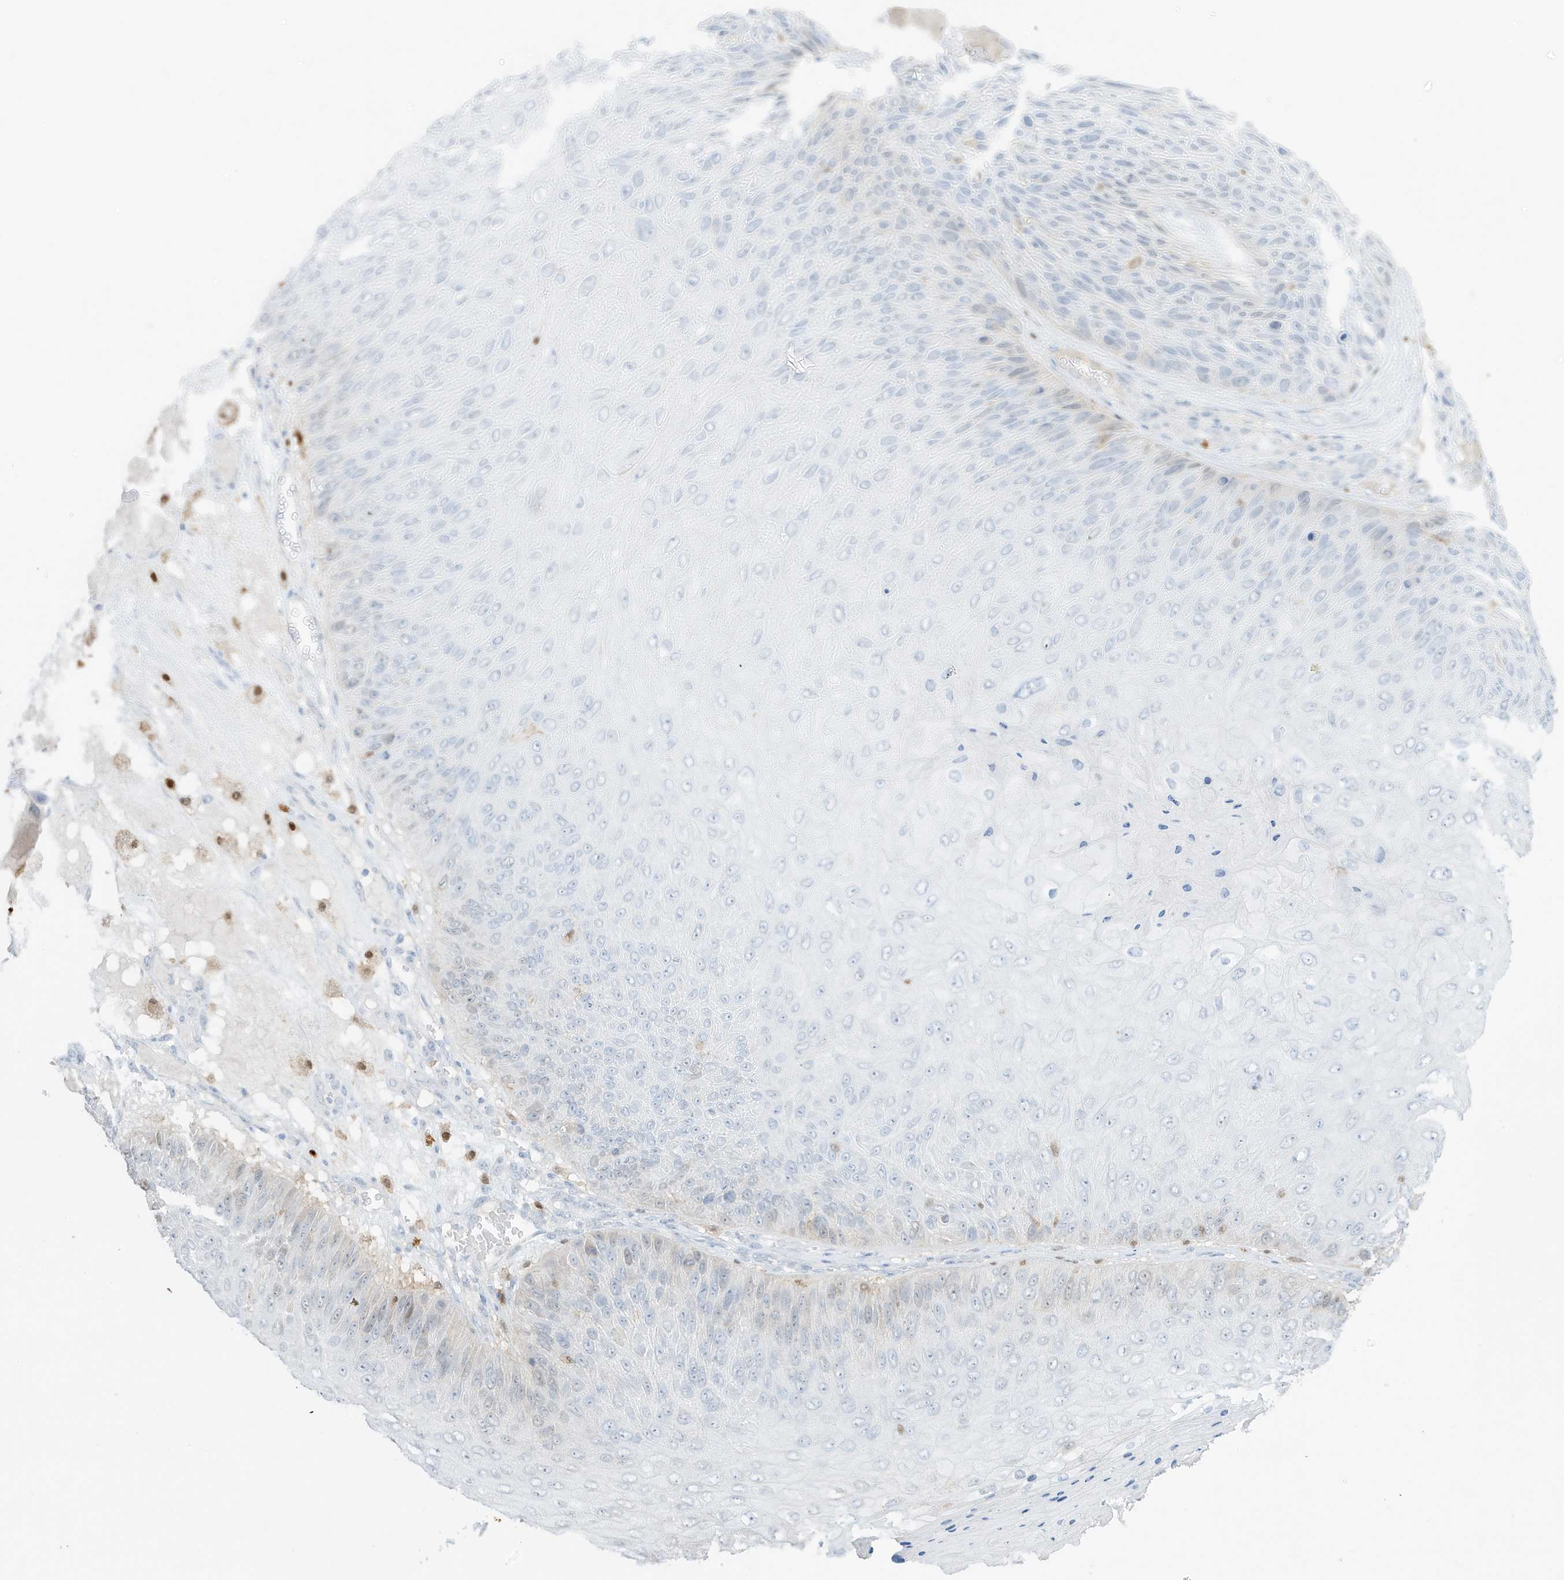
{"staining": {"intensity": "negative", "quantity": "none", "location": "none"}, "tissue": "skin cancer", "cell_type": "Tumor cells", "image_type": "cancer", "snomed": [{"axis": "morphology", "description": "Squamous cell carcinoma, NOS"}, {"axis": "topography", "description": "Skin"}], "caption": "The photomicrograph displays no significant staining in tumor cells of skin cancer. Nuclei are stained in blue.", "gene": "GCA", "patient": {"sex": "female", "age": 88}}